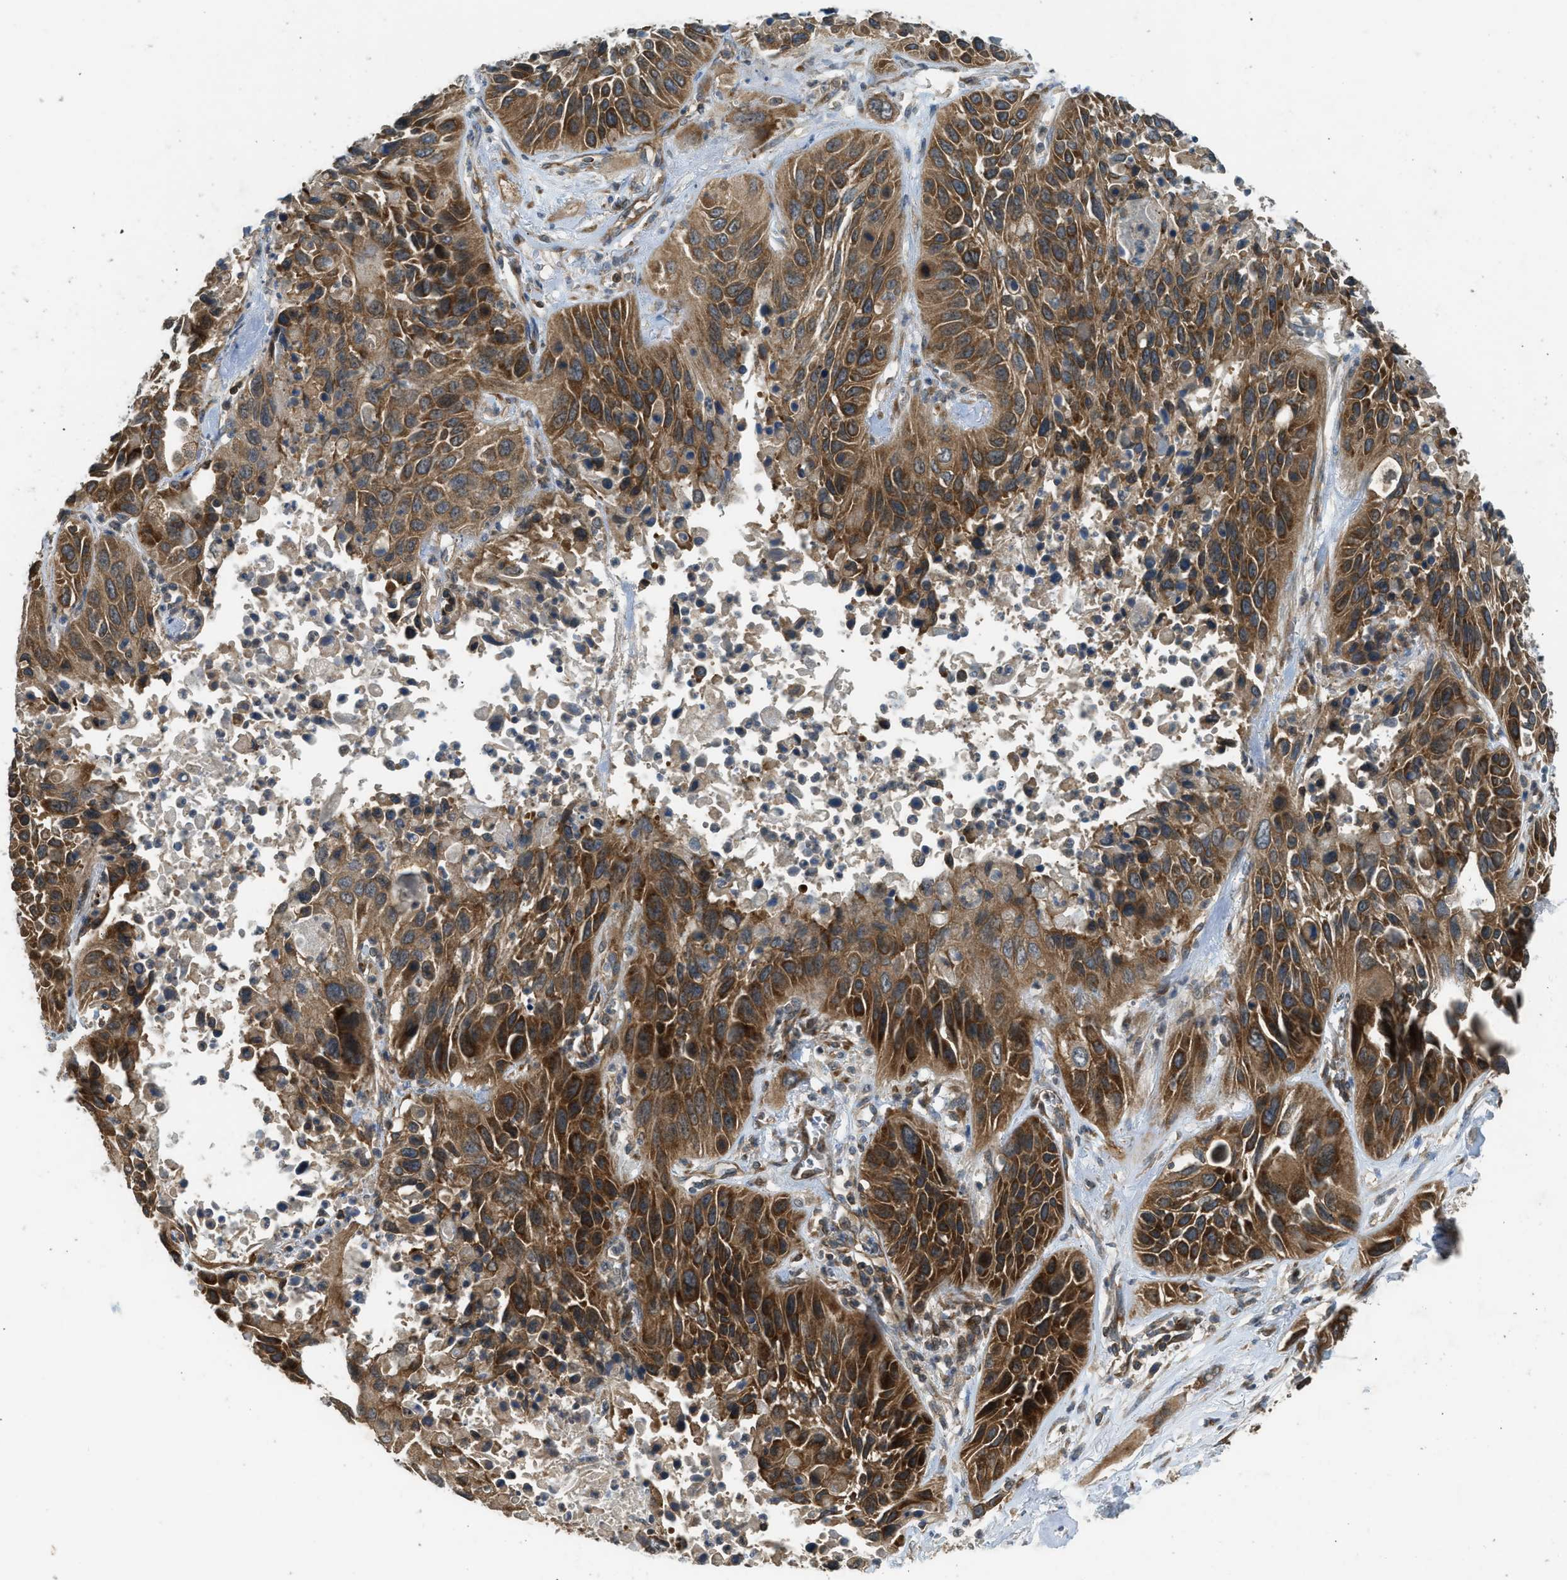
{"staining": {"intensity": "strong", "quantity": ">75%", "location": "cytoplasmic/membranous"}, "tissue": "lung cancer", "cell_type": "Tumor cells", "image_type": "cancer", "snomed": [{"axis": "morphology", "description": "Squamous cell carcinoma, NOS"}, {"axis": "topography", "description": "Lung"}], "caption": "Lung squamous cell carcinoma stained with a brown dye demonstrates strong cytoplasmic/membranous positive staining in approximately >75% of tumor cells.", "gene": "HIP1R", "patient": {"sex": "female", "age": 76}}